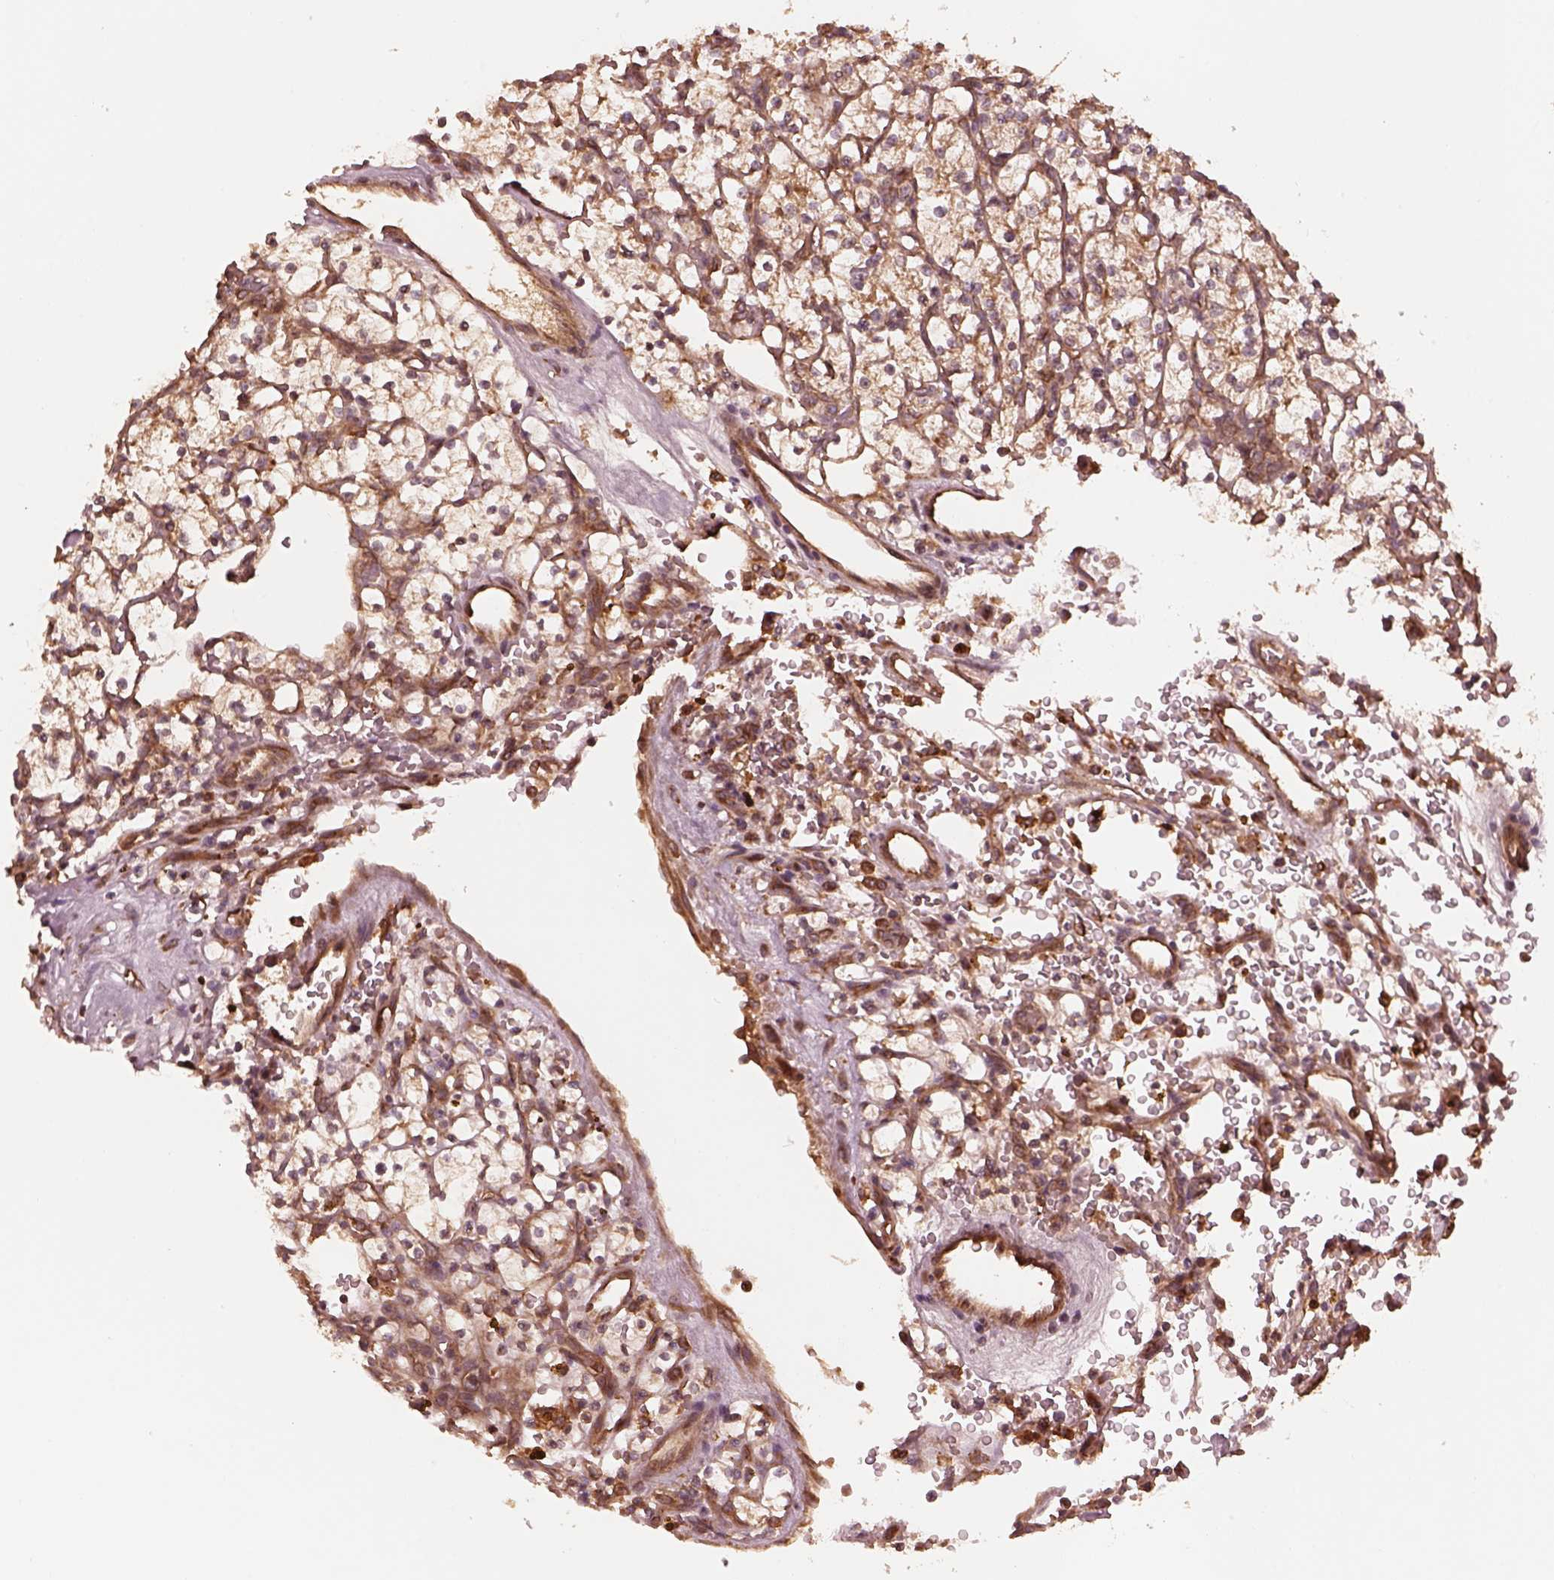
{"staining": {"intensity": "weak", "quantity": ">75%", "location": "cytoplasmic/membranous"}, "tissue": "renal cancer", "cell_type": "Tumor cells", "image_type": "cancer", "snomed": [{"axis": "morphology", "description": "Adenocarcinoma, NOS"}, {"axis": "topography", "description": "Kidney"}], "caption": "Brown immunohistochemical staining in renal cancer demonstrates weak cytoplasmic/membranous positivity in approximately >75% of tumor cells. Immunohistochemistry (ihc) stains the protein of interest in brown and the nuclei are stained blue.", "gene": "PIK3R2", "patient": {"sex": "female", "age": 64}}